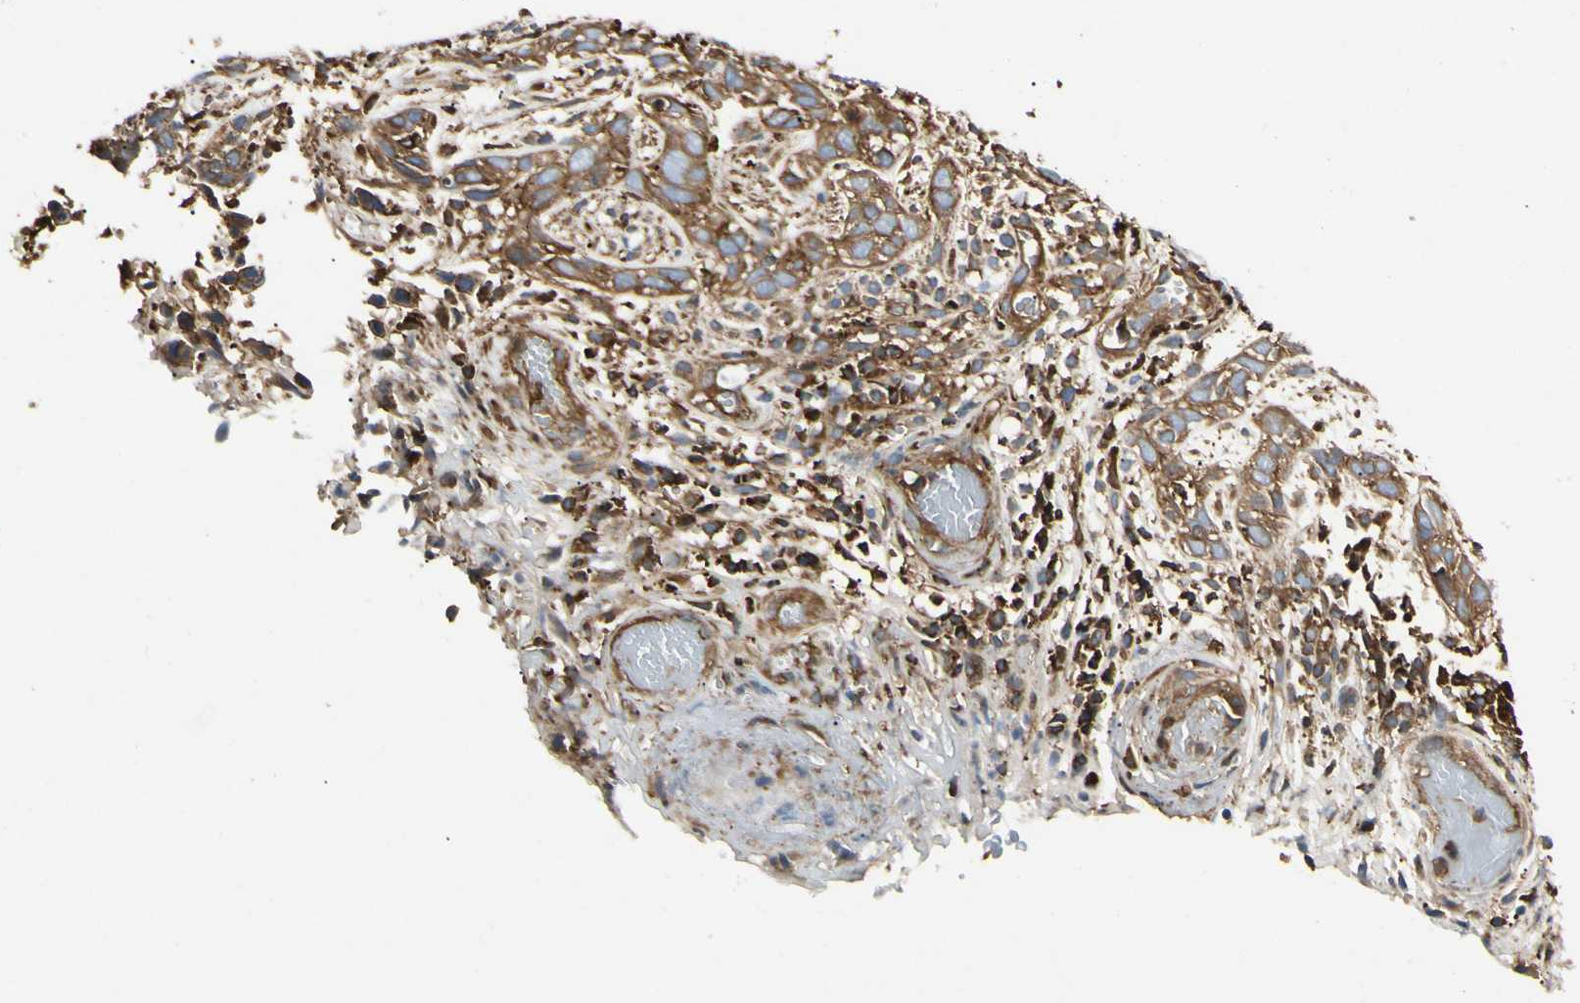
{"staining": {"intensity": "strong", "quantity": ">75%", "location": "cytoplasmic/membranous"}, "tissue": "skin cancer", "cell_type": "Tumor cells", "image_type": "cancer", "snomed": [{"axis": "morphology", "description": "Basal cell carcinoma"}, {"axis": "topography", "description": "Skin"}], "caption": "The micrograph exhibits immunohistochemical staining of skin basal cell carcinoma. There is strong cytoplasmic/membranous expression is identified in approximately >75% of tumor cells.", "gene": "ARPC2", "patient": {"sex": "male", "age": 87}}